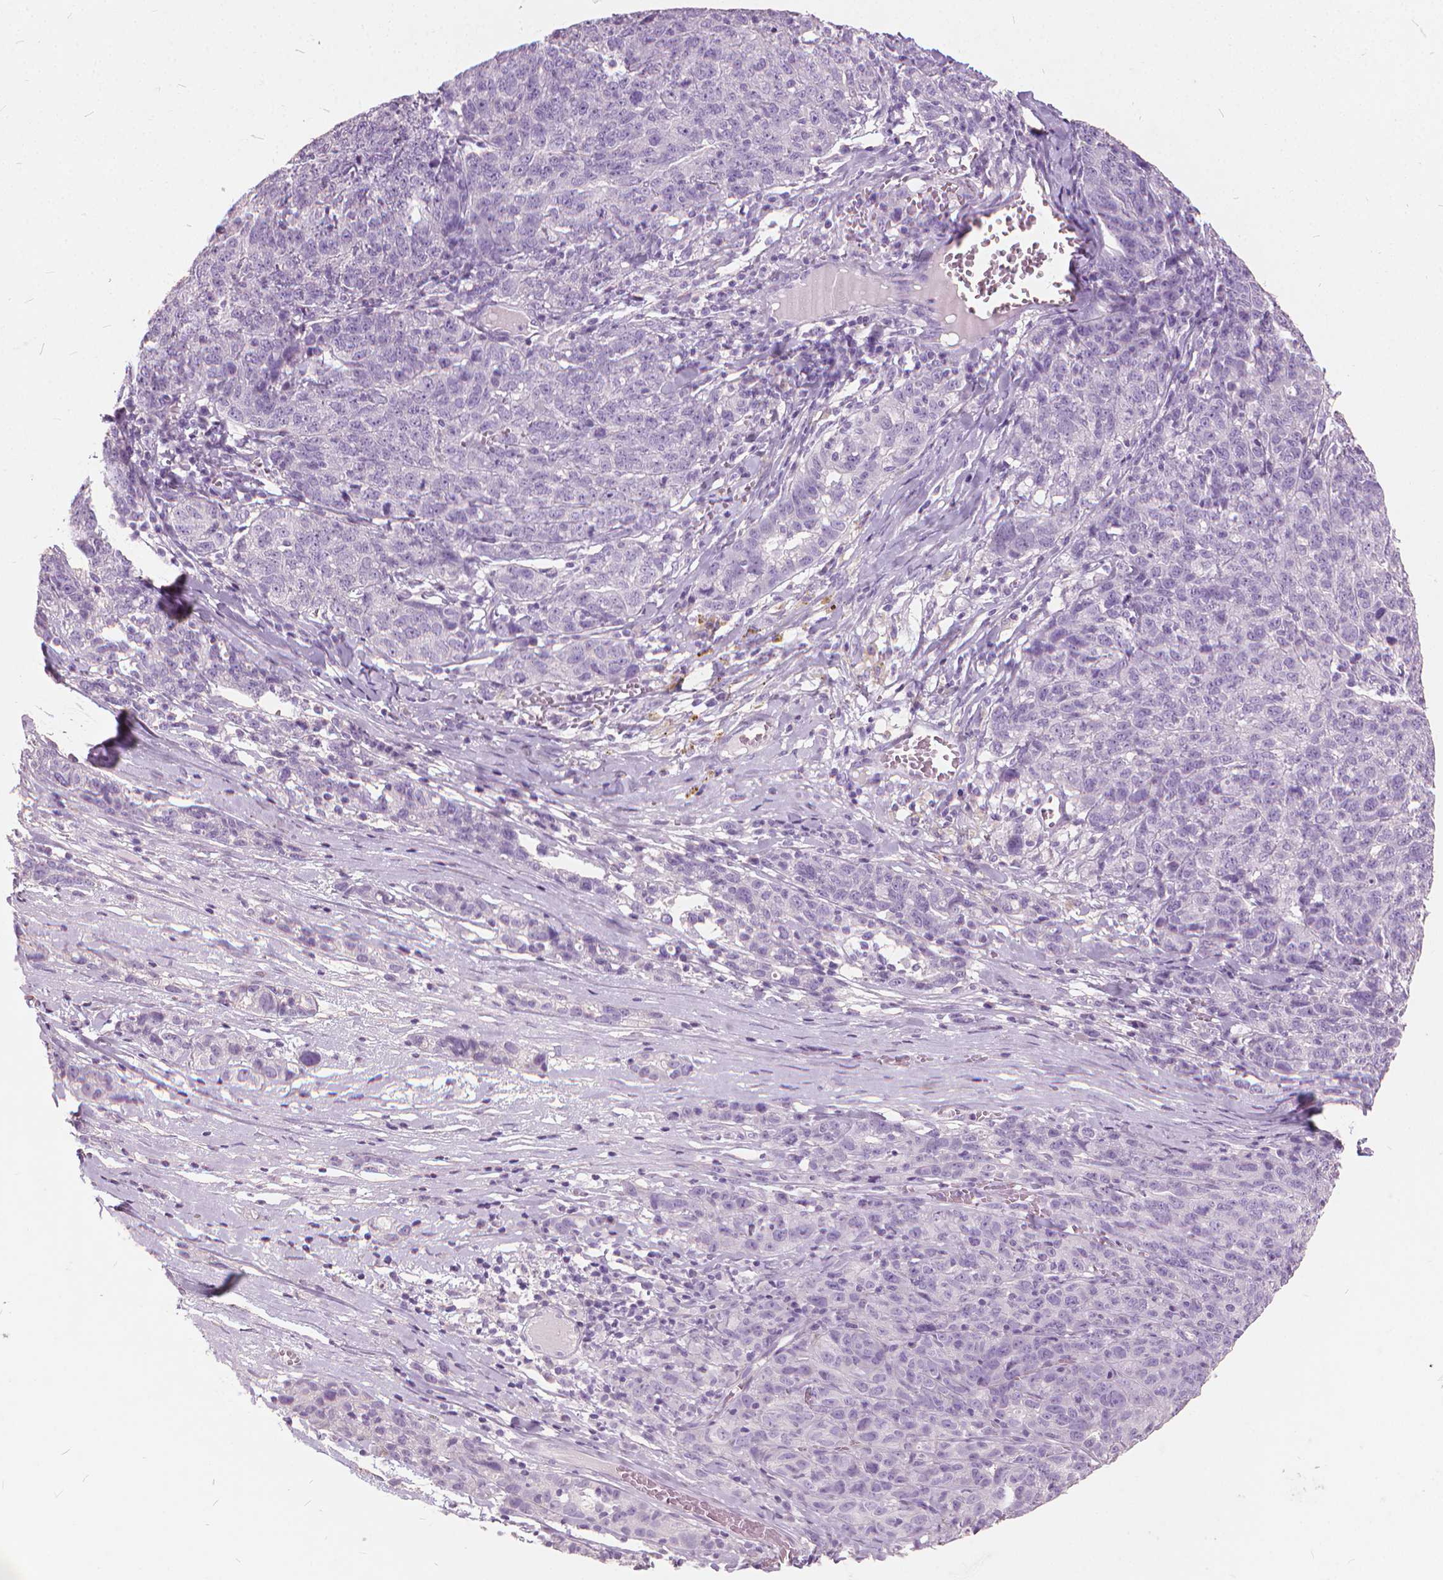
{"staining": {"intensity": "negative", "quantity": "none", "location": "none"}, "tissue": "ovarian cancer", "cell_type": "Tumor cells", "image_type": "cancer", "snomed": [{"axis": "morphology", "description": "Cystadenocarcinoma, serous, NOS"}, {"axis": "topography", "description": "Ovary"}], "caption": "Human serous cystadenocarcinoma (ovarian) stained for a protein using immunohistochemistry (IHC) demonstrates no staining in tumor cells.", "gene": "DNM1", "patient": {"sex": "female", "age": 71}}